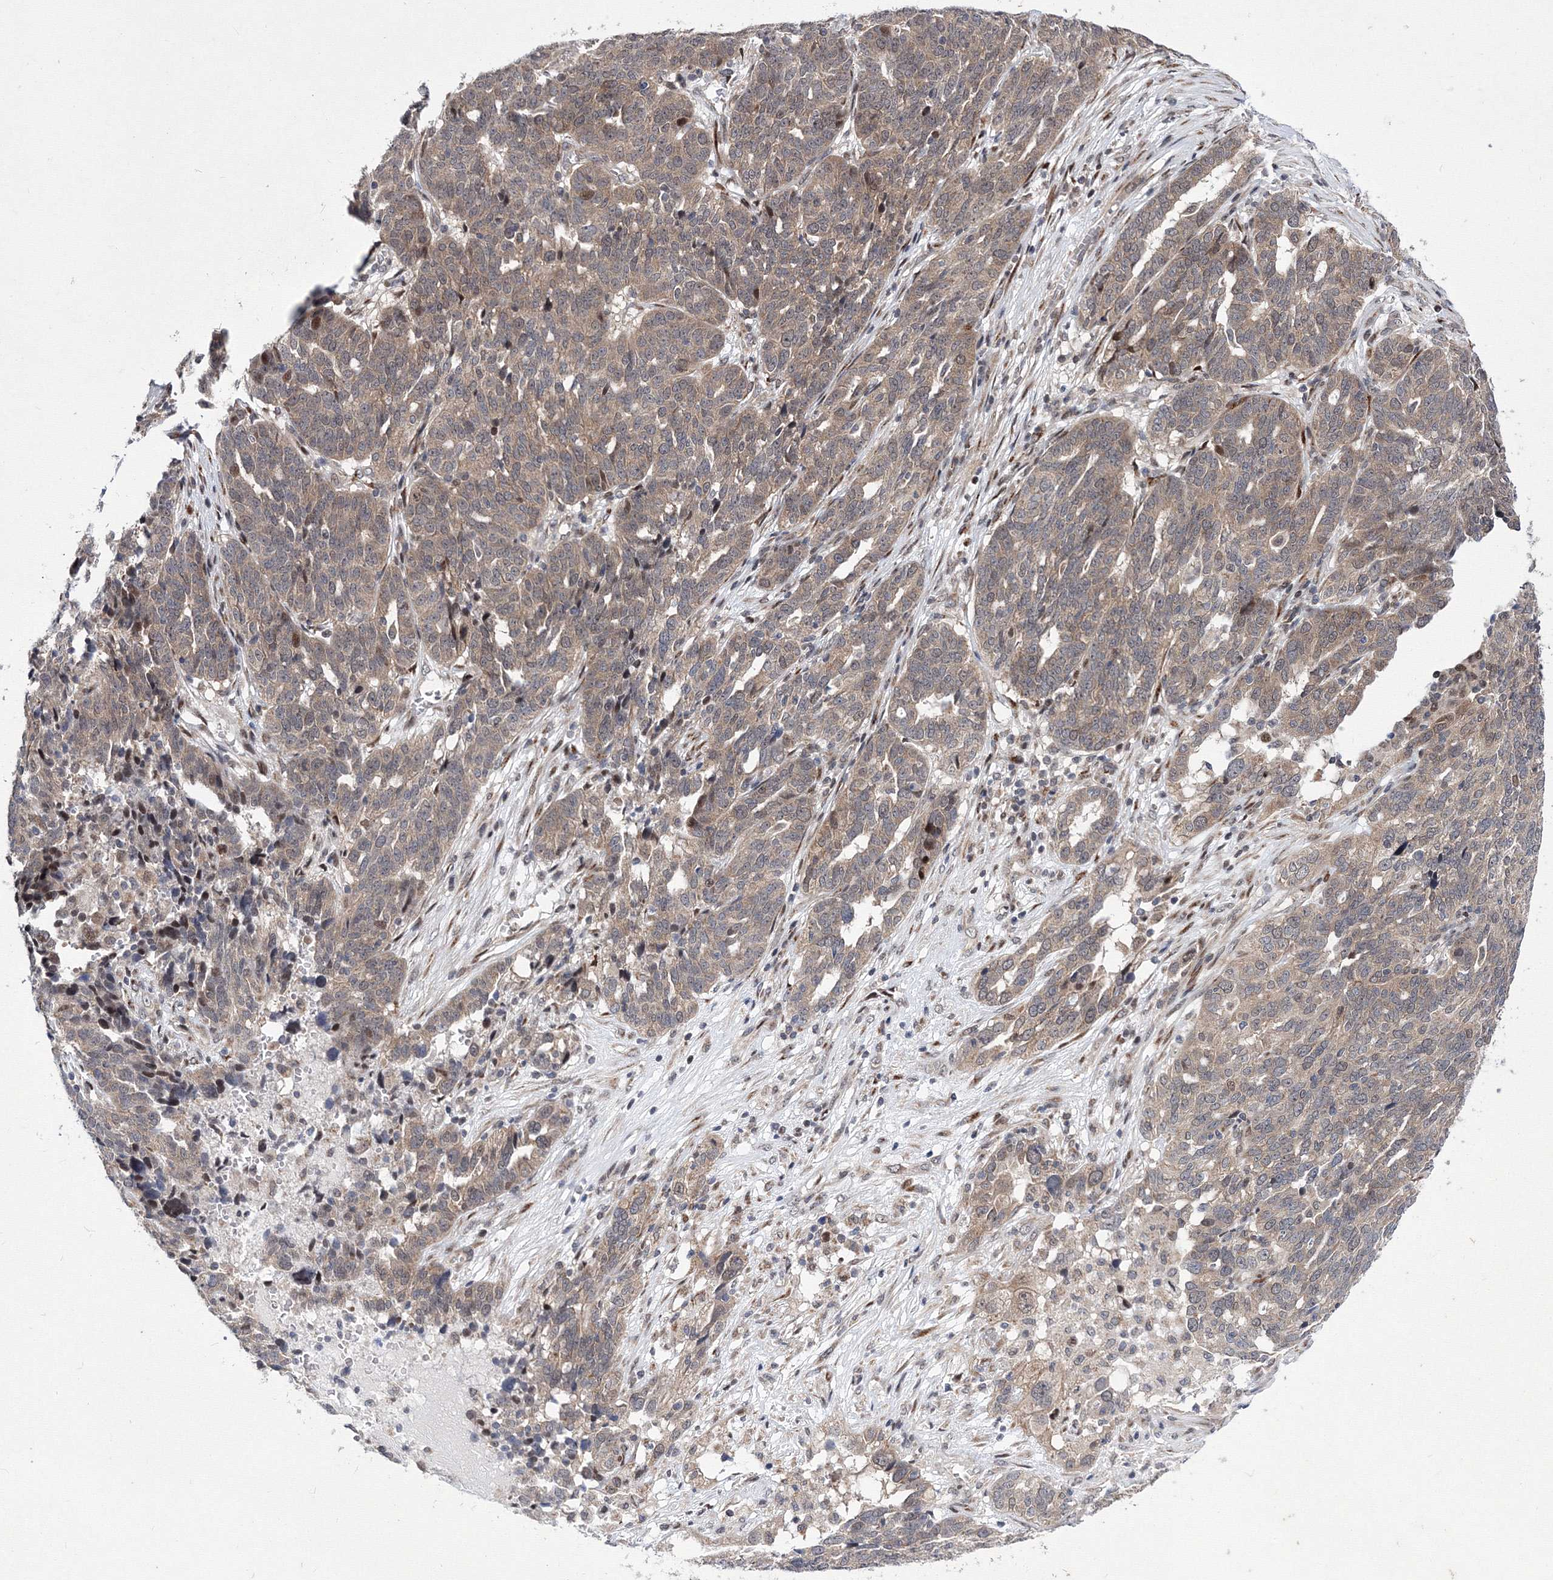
{"staining": {"intensity": "moderate", "quantity": ">75%", "location": "cytoplasmic/membranous,nuclear"}, "tissue": "ovarian cancer", "cell_type": "Tumor cells", "image_type": "cancer", "snomed": [{"axis": "morphology", "description": "Cystadenocarcinoma, serous, NOS"}, {"axis": "topography", "description": "Ovary"}], "caption": "Immunohistochemical staining of human ovarian cancer (serous cystadenocarcinoma) shows moderate cytoplasmic/membranous and nuclear protein staining in about >75% of tumor cells. (Stains: DAB (3,3'-diaminobenzidine) in brown, nuclei in blue, Microscopy: brightfield microscopy at high magnification).", "gene": "GPN1", "patient": {"sex": "female", "age": 59}}